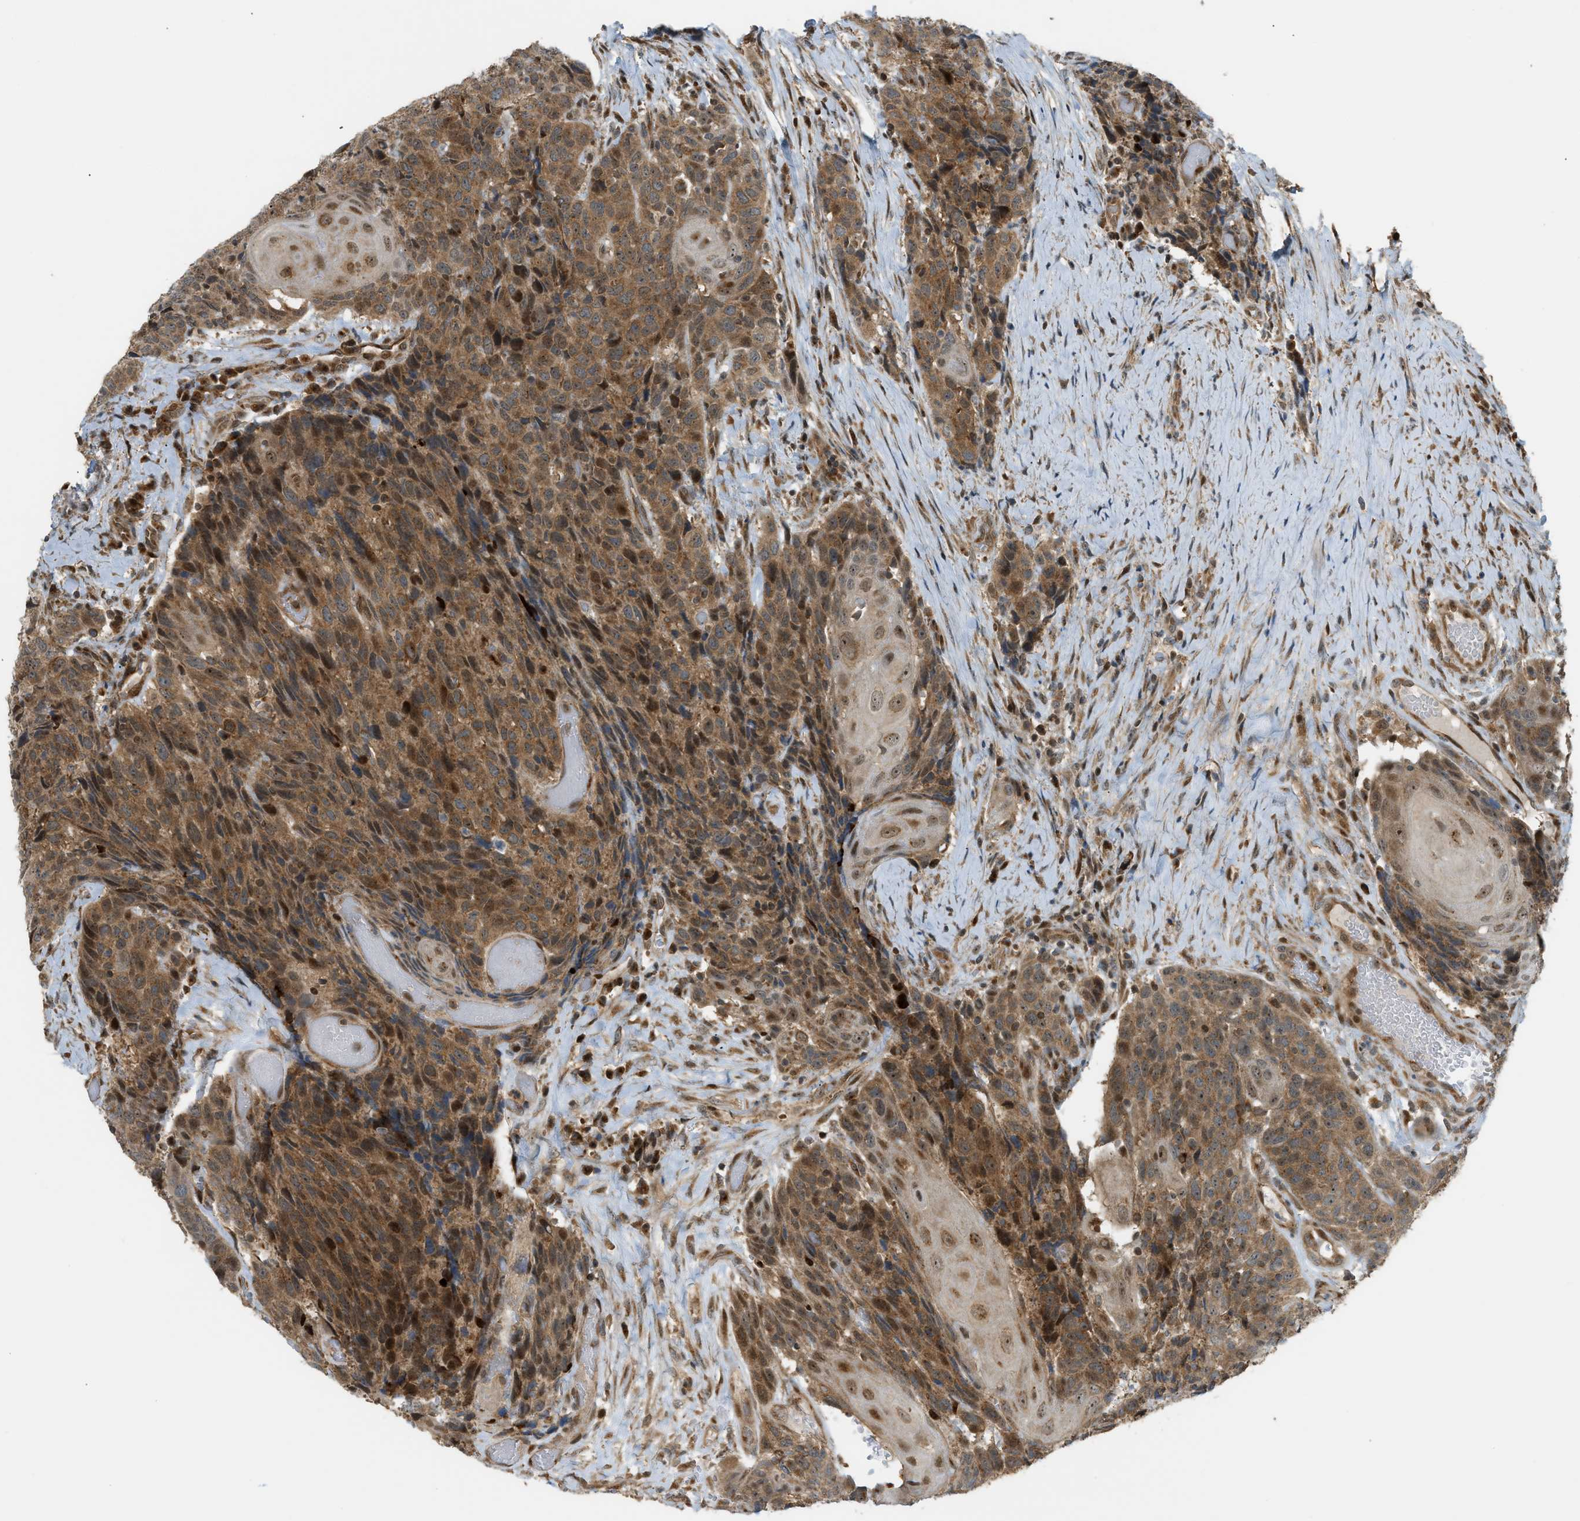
{"staining": {"intensity": "strong", "quantity": ">75%", "location": "cytoplasmic/membranous,nuclear"}, "tissue": "head and neck cancer", "cell_type": "Tumor cells", "image_type": "cancer", "snomed": [{"axis": "morphology", "description": "Squamous cell carcinoma, NOS"}, {"axis": "topography", "description": "Head-Neck"}], "caption": "A high amount of strong cytoplasmic/membranous and nuclear positivity is identified in about >75% of tumor cells in head and neck squamous cell carcinoma tissue. (Stains: DAB in brown, nuclei in blue, Microscopy: brightfield microscopy at high magnification).", "gene": "CCDC186", "patient": {"sex": "male", "age": 66}}